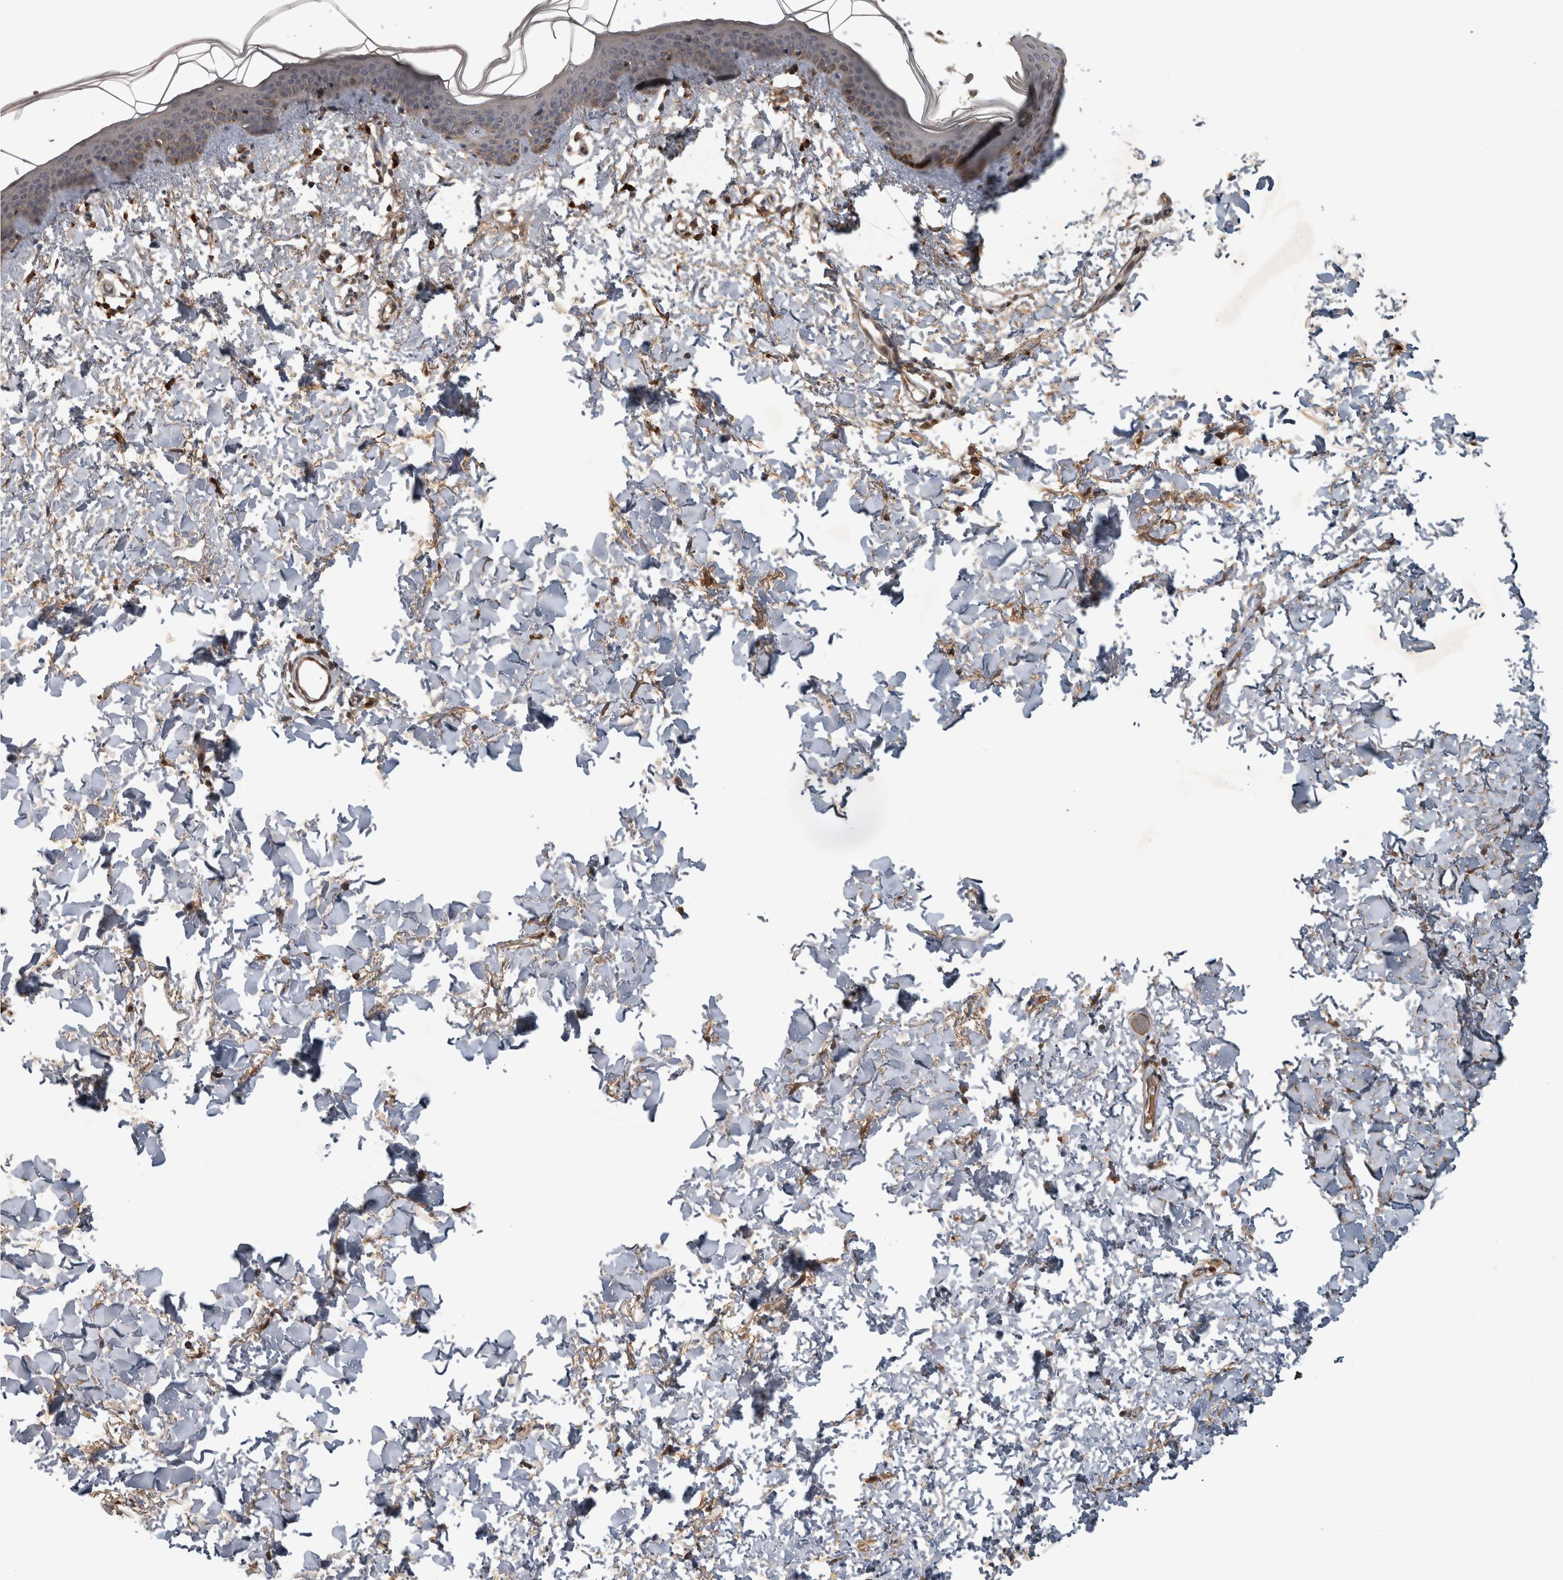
{"staining": {"intensity": "moderate", "quantity": "25%-75%", "location": "cytoplasmic/membranous"}, "tissue": "skin", "cell_type": "Keratinocytes", "image_type": "normal", "snomed": [{"axis": "morphology", "description": "Normal tissue, NOS"}, {"axis": "topography", "description": "Skin"}], "caption": "Human skin stained with a protein marker displays moderate staining in keratinocytes.", "gene": "TRMT61B", "patient": {"sex": "female", "age": 46}}